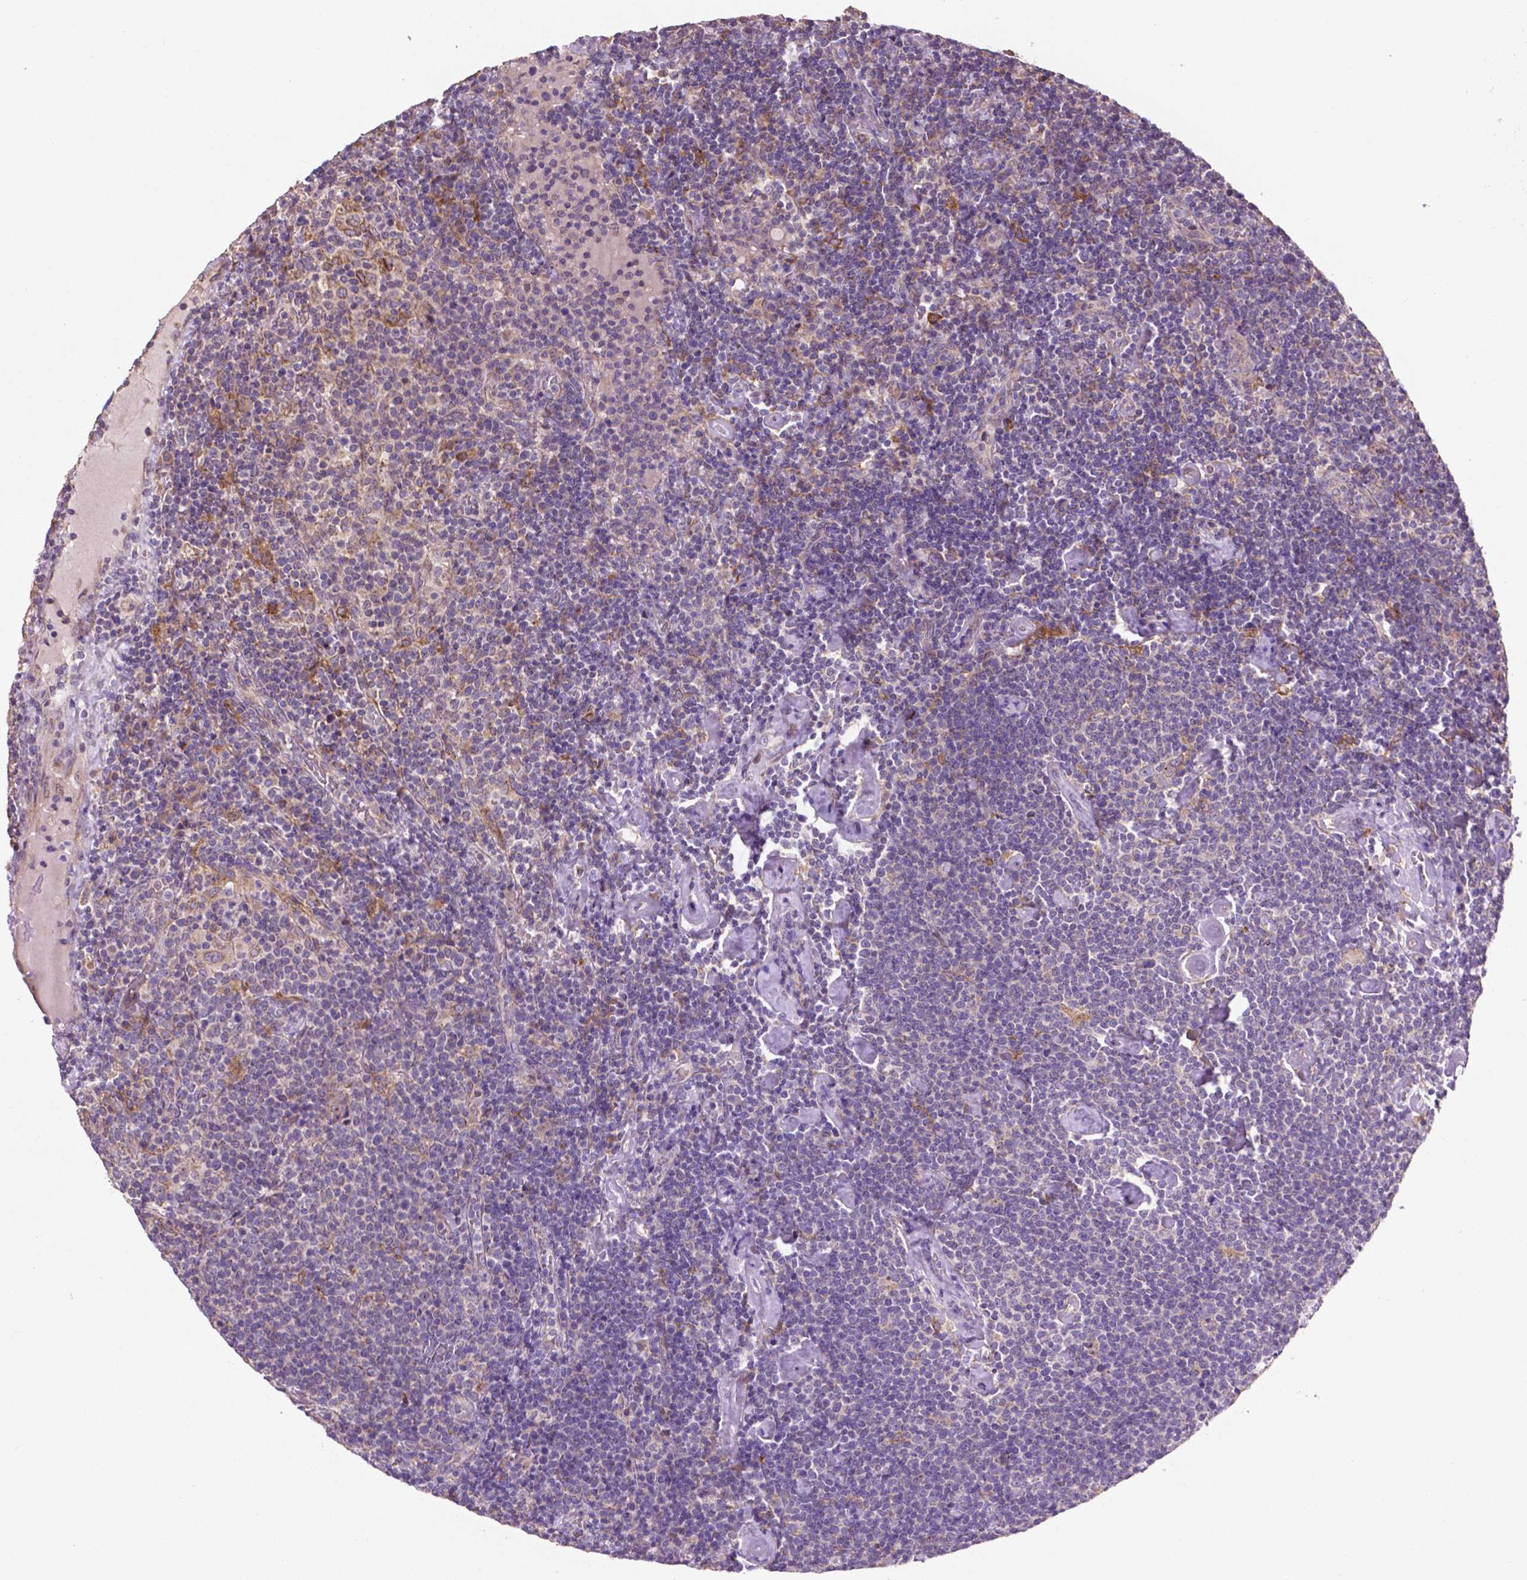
{"staining": {"intensity": "negative", "quantity": "none", "location": "none"}, "tissue": "lymphoma", "cell_type": "Tumor cells", "image_type": "cancer", "snomed": [{"axis": "morphology", "description": "Malignant lymphoma, non-Hodgkin's type, High grade"}, {"axis": "topography", "description": "Lymph node"}], "caption": "There is no significant positivity in tumor cells of malignant lymphoma, non-Hodgkin's type (high-grade).", "gene": "MBTPS1", "patient": {"sex": "male", "age": 61}}